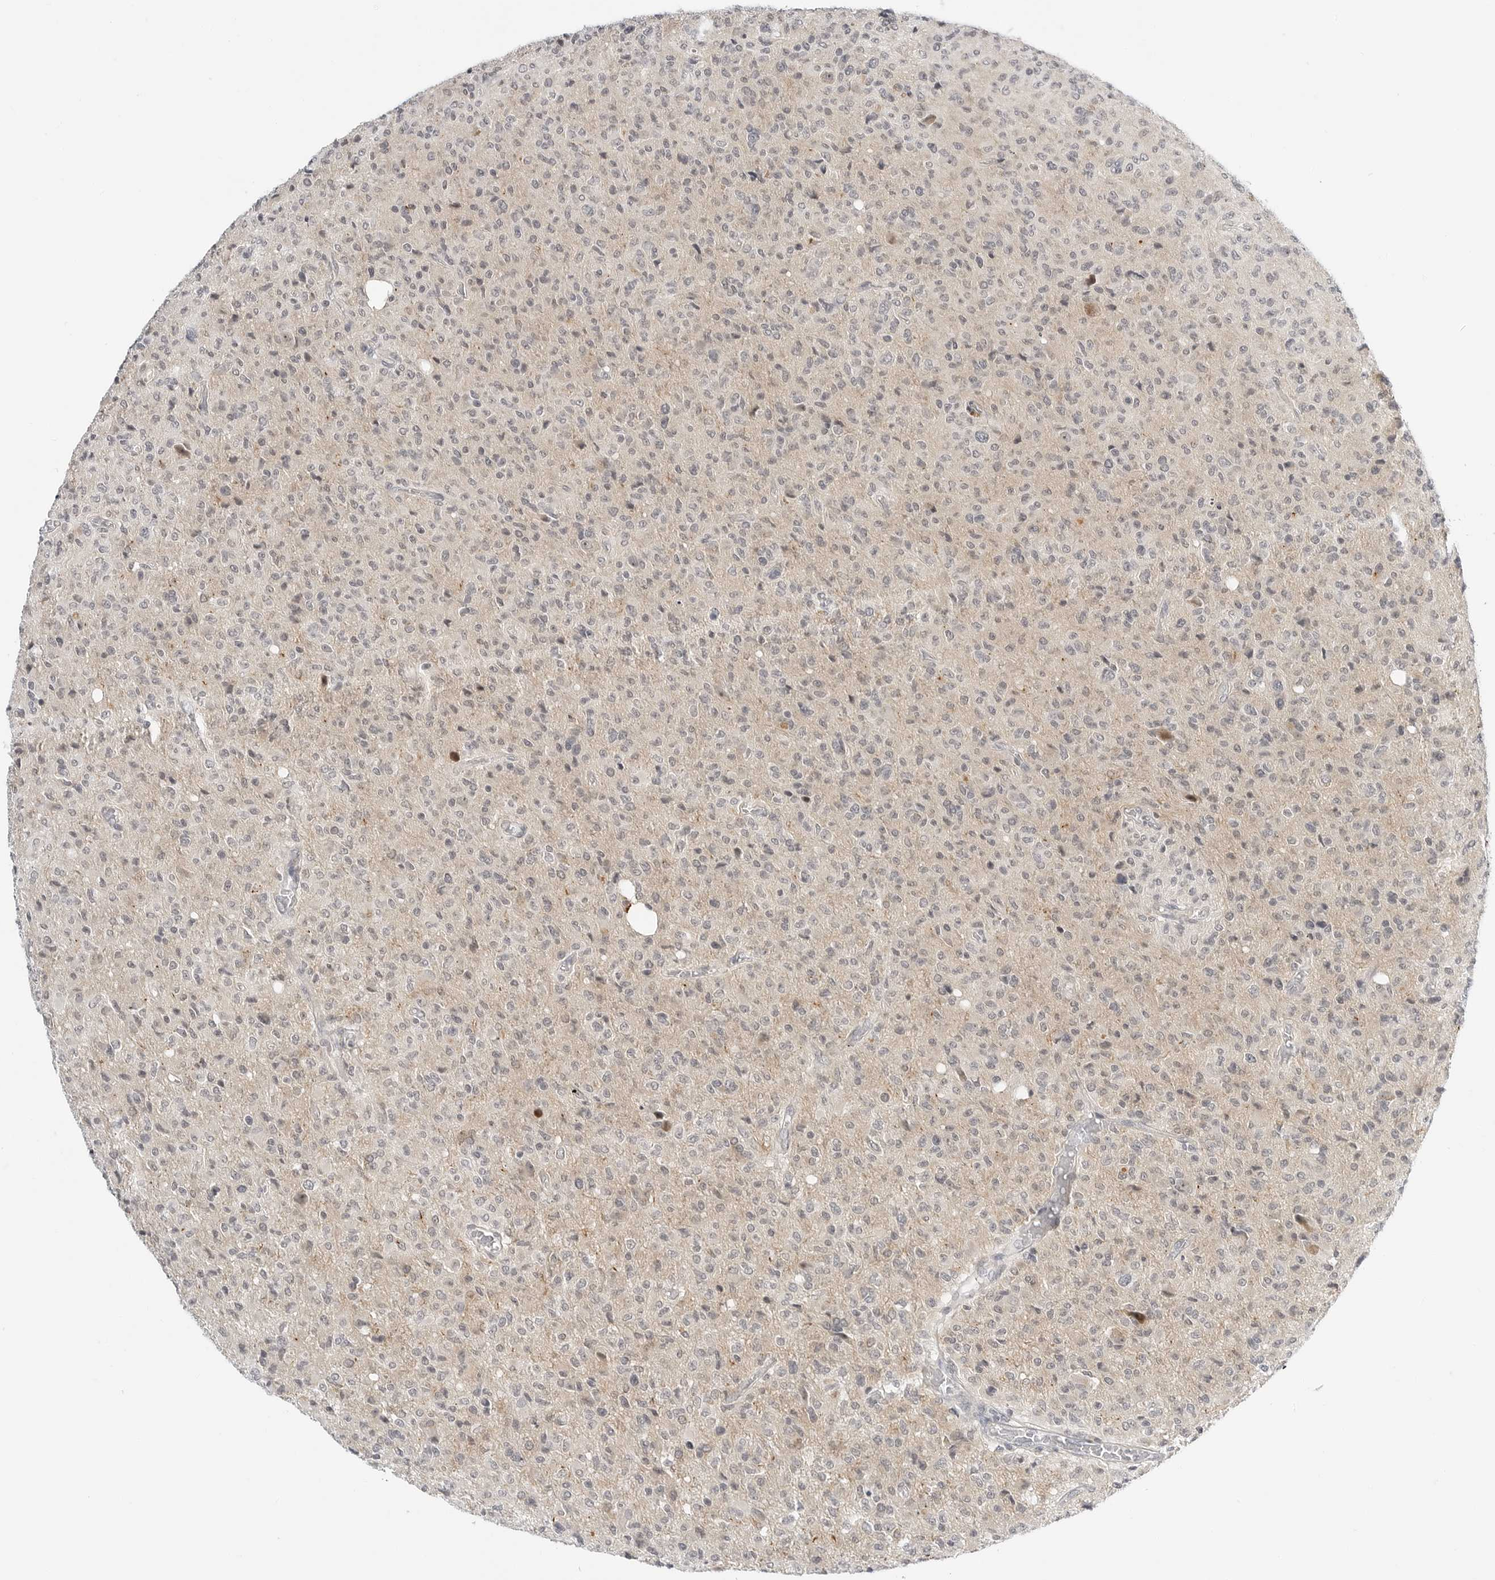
{"staining": {"intensity": "weak", "quantity": "<25%", "location": "nuclear"}, "tissue": "glioma", "cell_type": "Tumor cells", "image_type": "cancer", "snomed": [{"axis": "morphology", "description": "Glioma, malignant, High grade"}, {"axis": "topography", "description": "Brain"}], "caption": "An immunohistochemistry micrograph of glioma is shown. There is no staining in tumor cells of glioma.", "gene": "MAP2K5", "patient": {"sex": "female", "age": 57}}